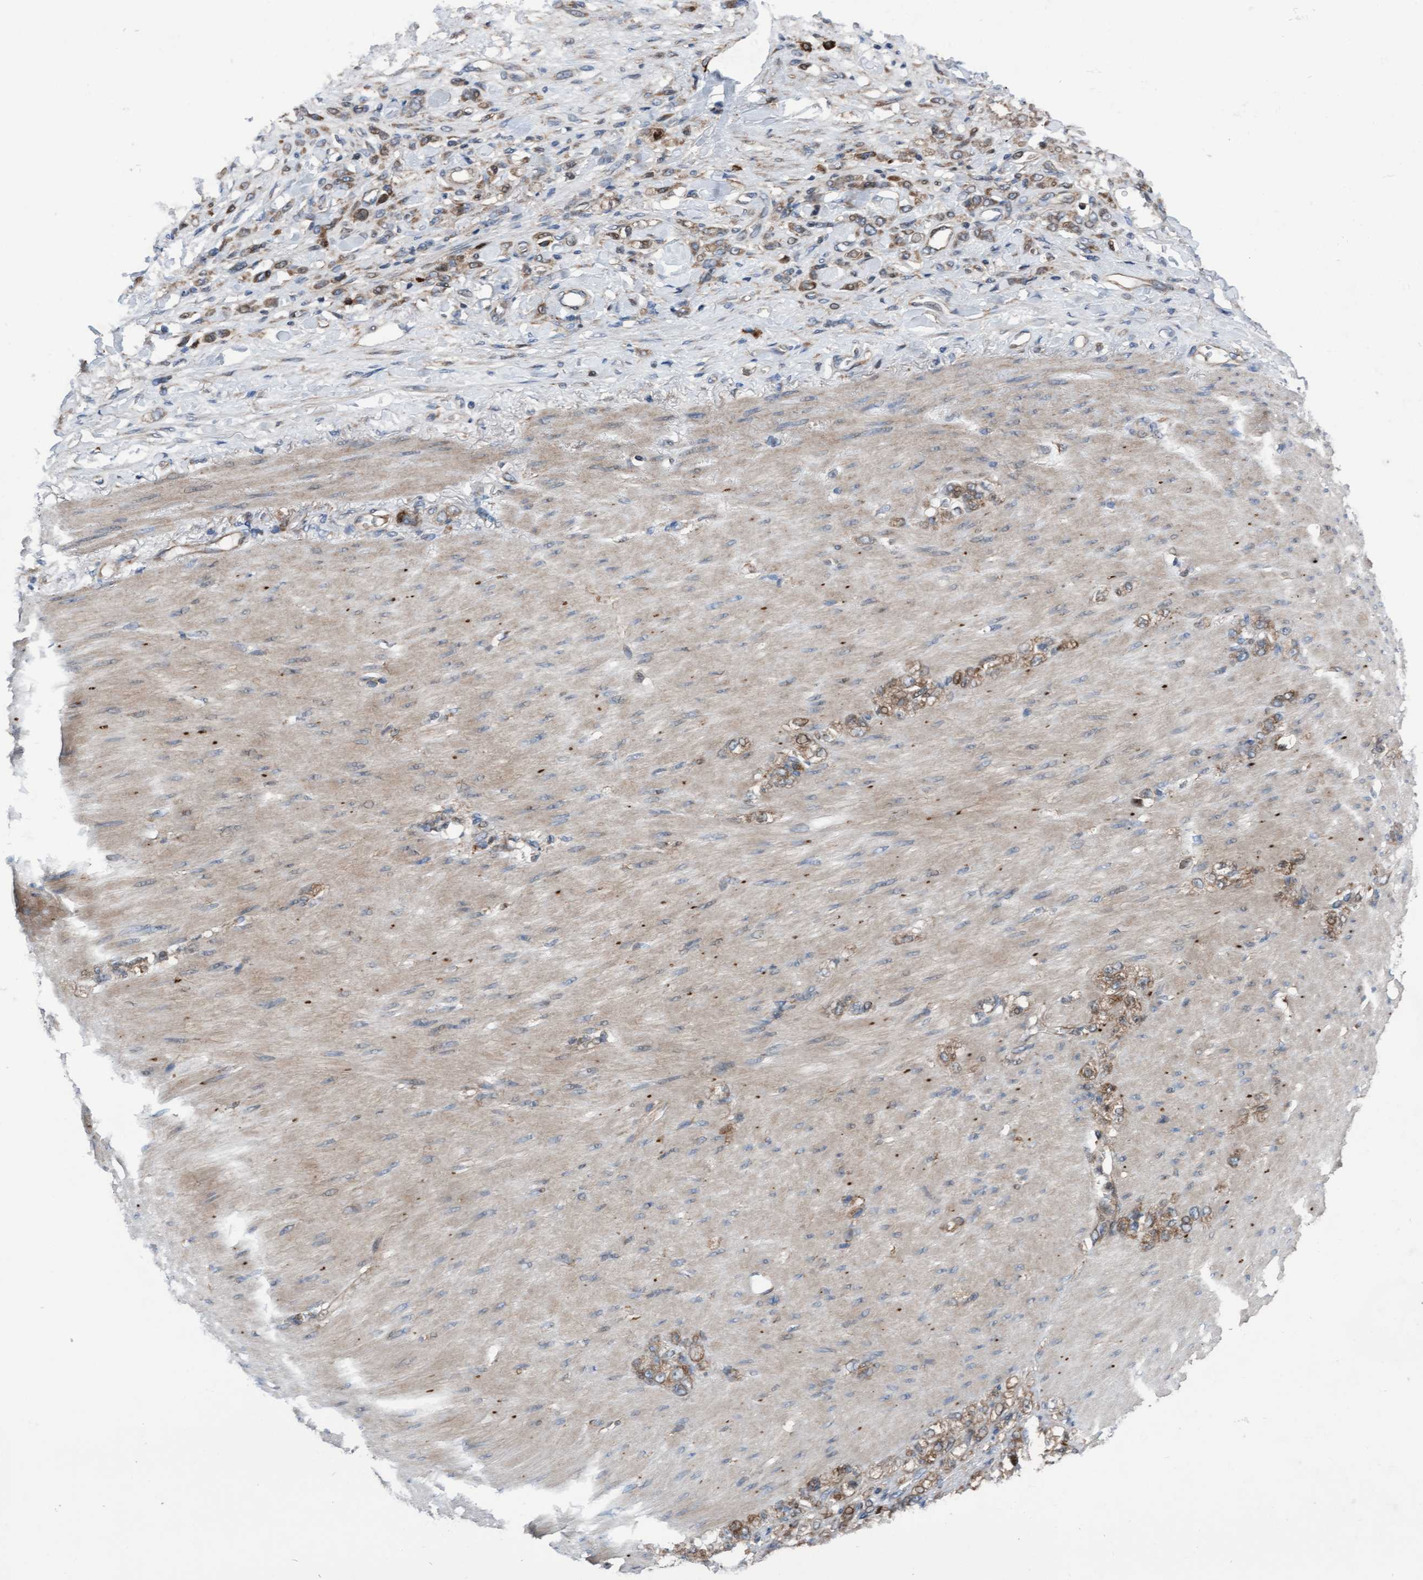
{"staining": {"intensity": "weak", "quantity": ">75%", "location": "cytoplasmic/membranous"}, "tissue": "stomach cancer", "cell_type": "Tumor cells", "image_type": "cancer", "snomed": [{"axis": "morphology", "description": "Normal tissue, NOS"}, {"axis": "morphology", "description": "Adenocarcinoma, NOS"}, {"axis": "topography", "description": "Stomach"}], "caption": "A low amount of weak cytoplasmic/membranous positivity is present in about >75% of tumor cells in stomach cancer (adenocarcinoma) tissue.", "gene": "KLHL26", "patient": {"sex": "male", "age": 82}}